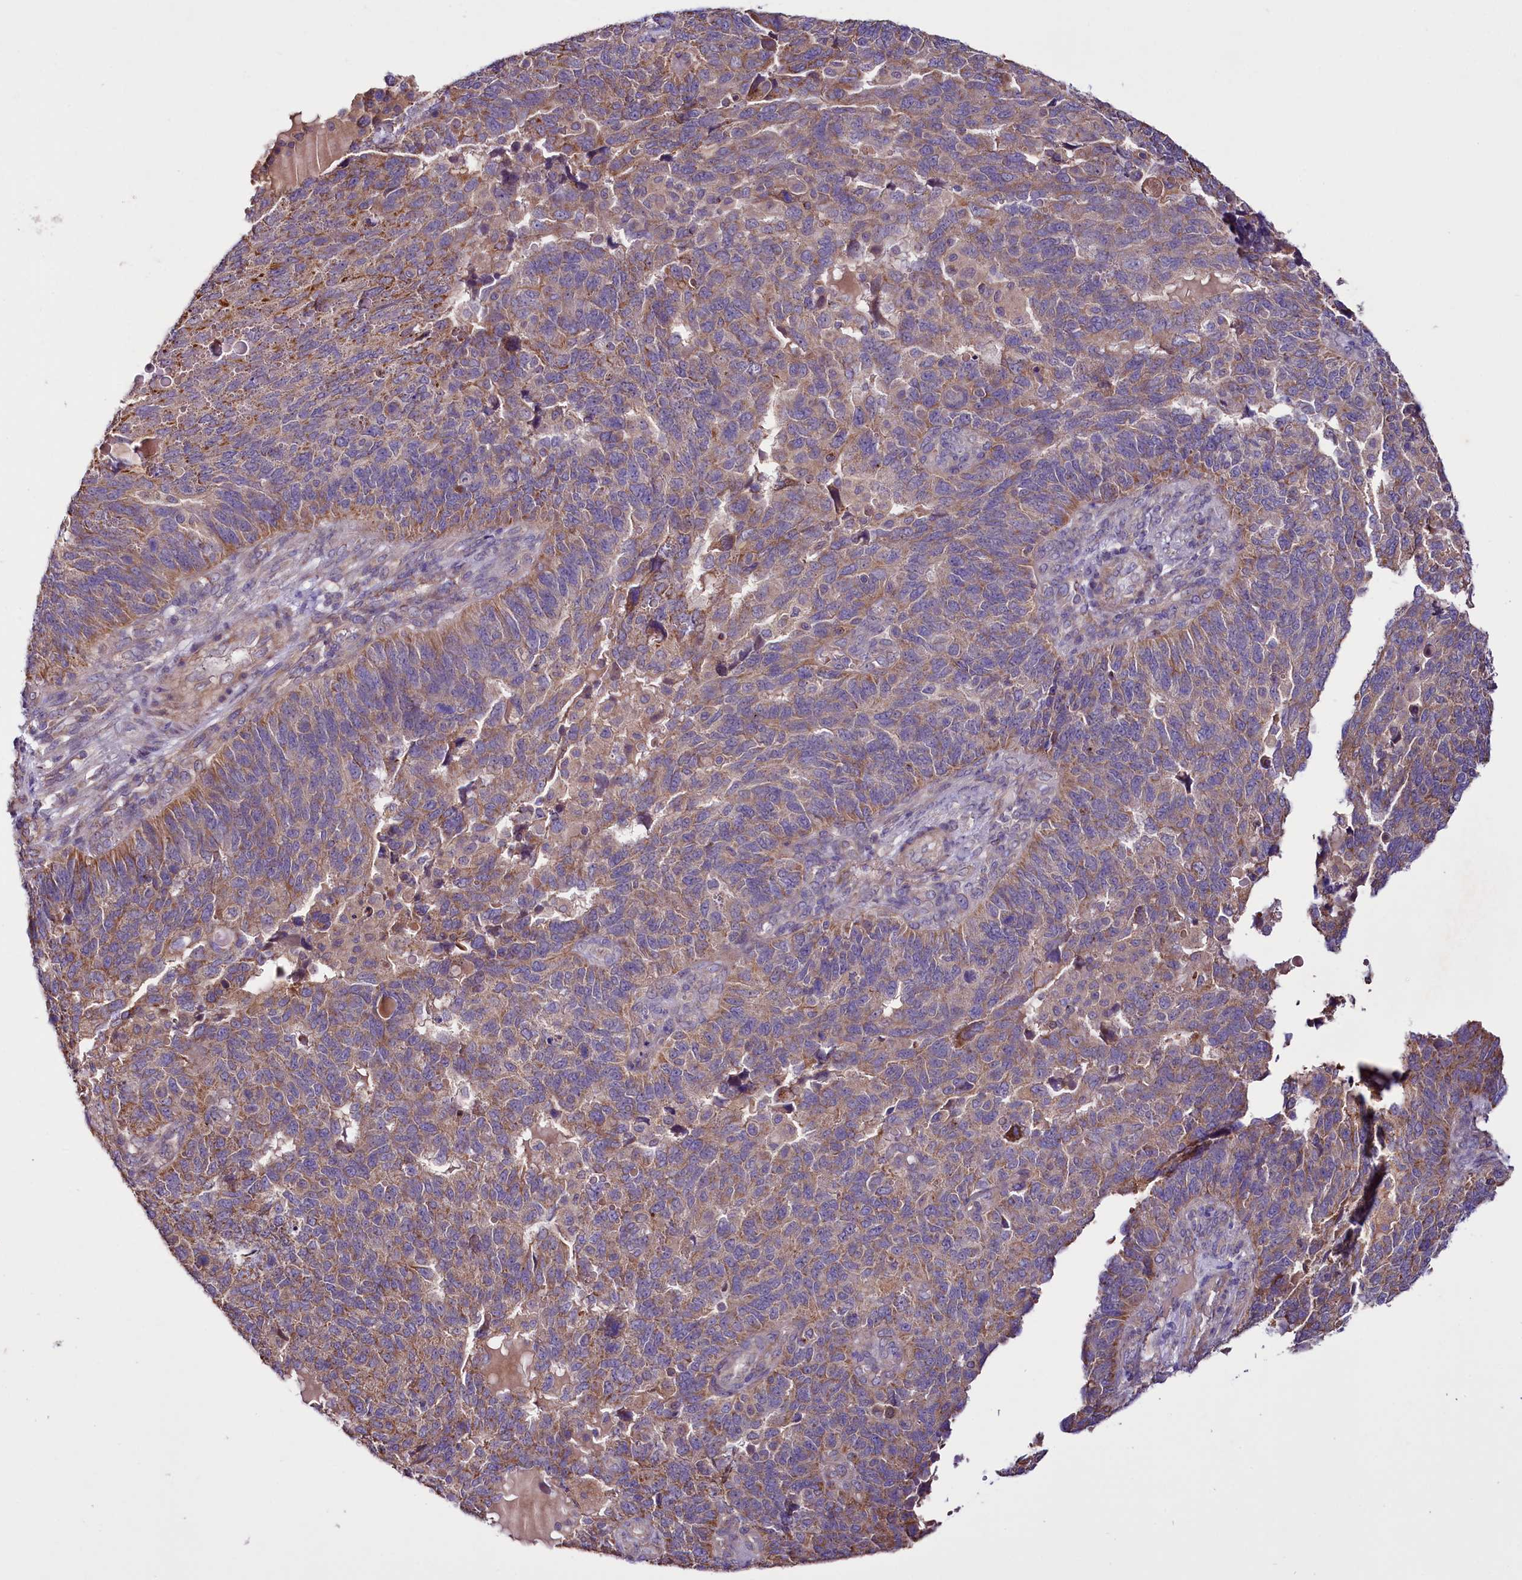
{"staining": {"intensity": "moderate", "quantity": "25%-75%", "location": "cytoplasmic/membranous"}, "tissue": "endometrial cancer", "cell_type": "Tumor cells", "image_type": "cancer", "snomed": [{"axis": "morphology", "description": "Adenocarcinoma, NOS"}, {"axis": "topography", "description": "Endometrium"}], "caption": "A histopathology image showing moderate cytoplasmic/membranous expression in approximately 25%-75% of tumor cells in adenocarcinoma (endometrial), as visualized by brown immunohistochemical staining.", "gene": "ZNF45", "patient": {"sex": "female", "age": 66}}